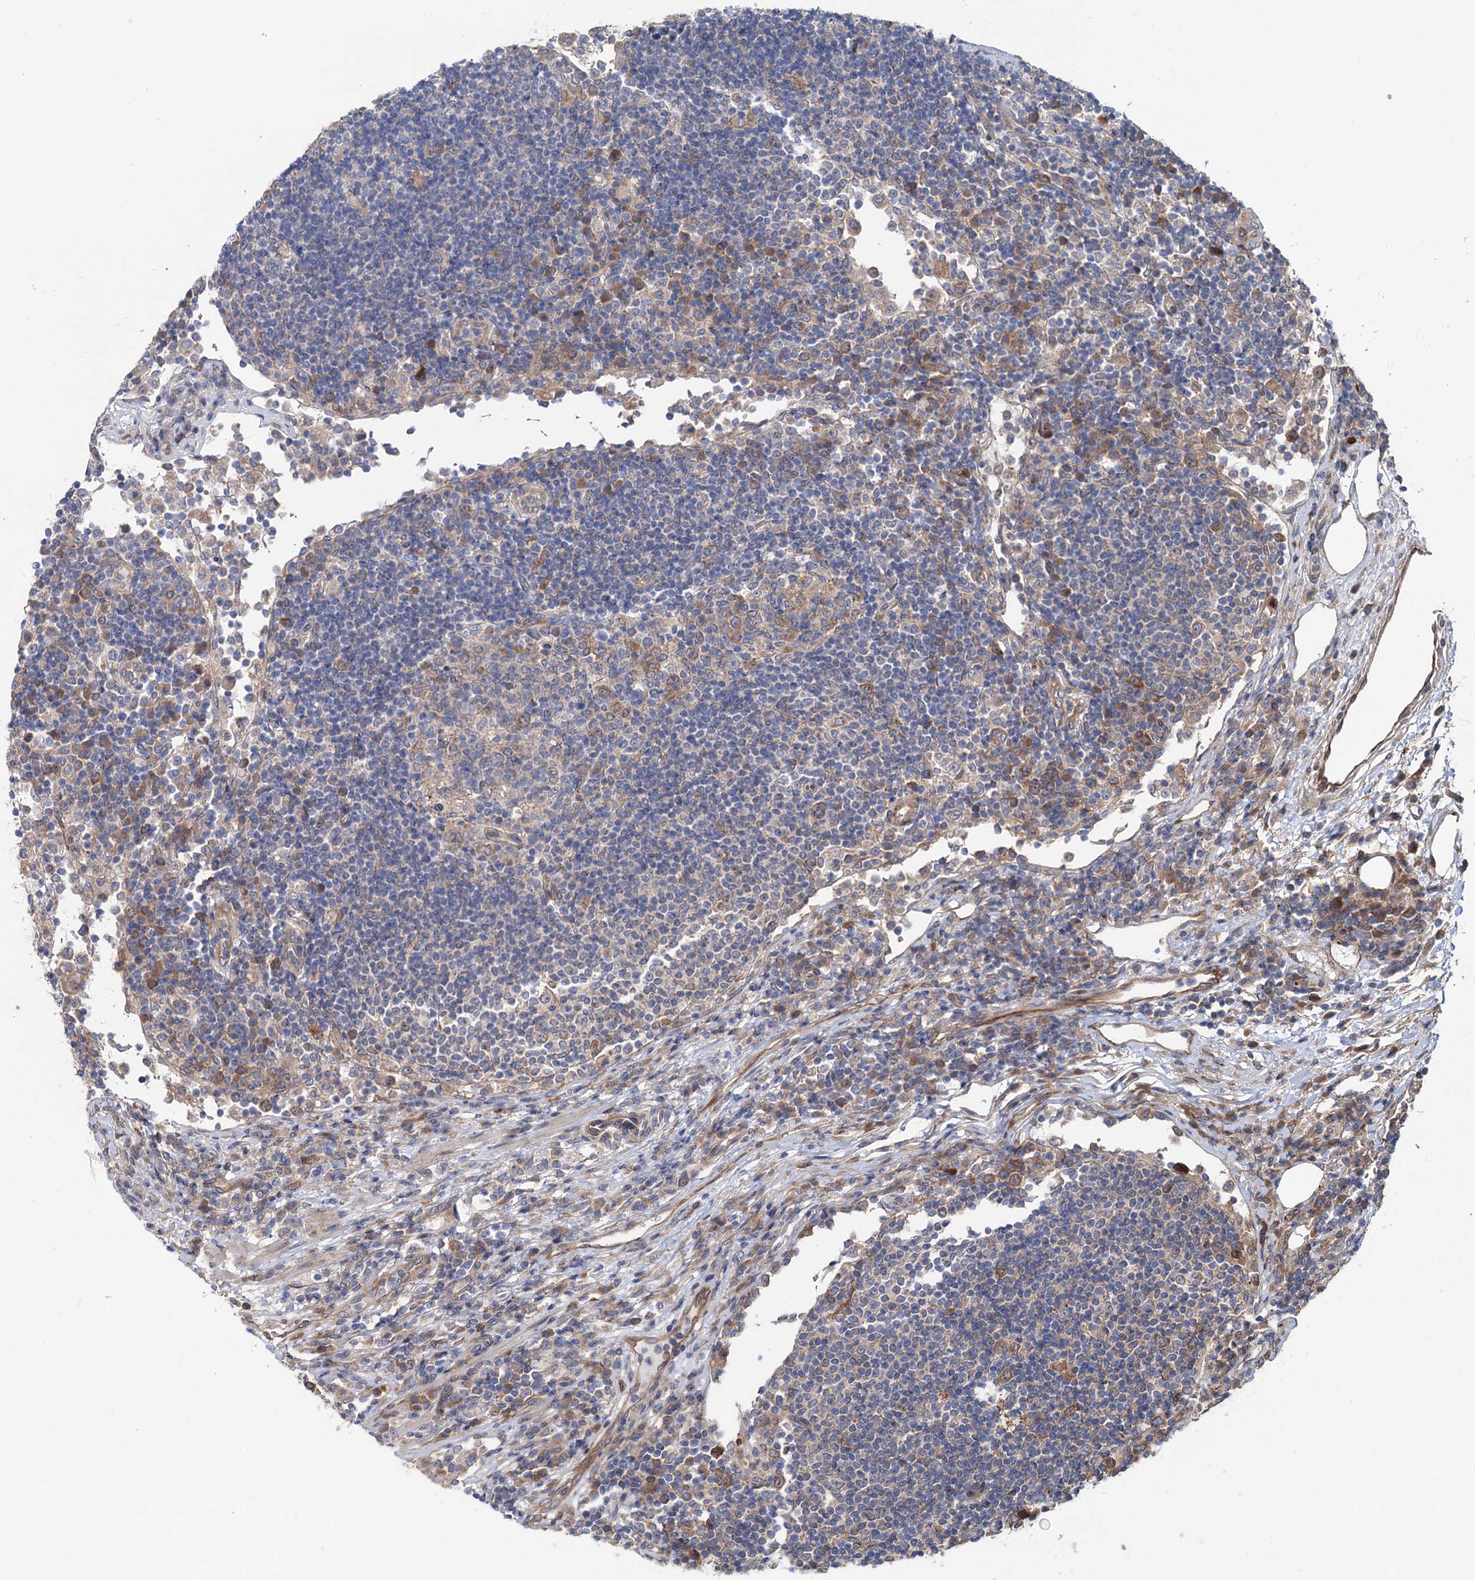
{"staining": {"intensity": "moderate", "quantity": "<25%", "location": "cytoplasmic/membranous"}, "tissue": "lymph node", "cell_type": "Germinal center cells", "image_type": "normal", "snomed": [{"axis": "morphology", "description": "Normal tissue, NOS"}, {"axis": "topography", "description": "Lymph node"}], "caption": "This is a histology image of immunohistochemistry (IHC) staining of benign lymph node, which shows moderate expression in the cytoplasmic/membranous of germinal center cells.", "gene": "PTDSS2", "patient": {"sex": "female", "age": 53}}